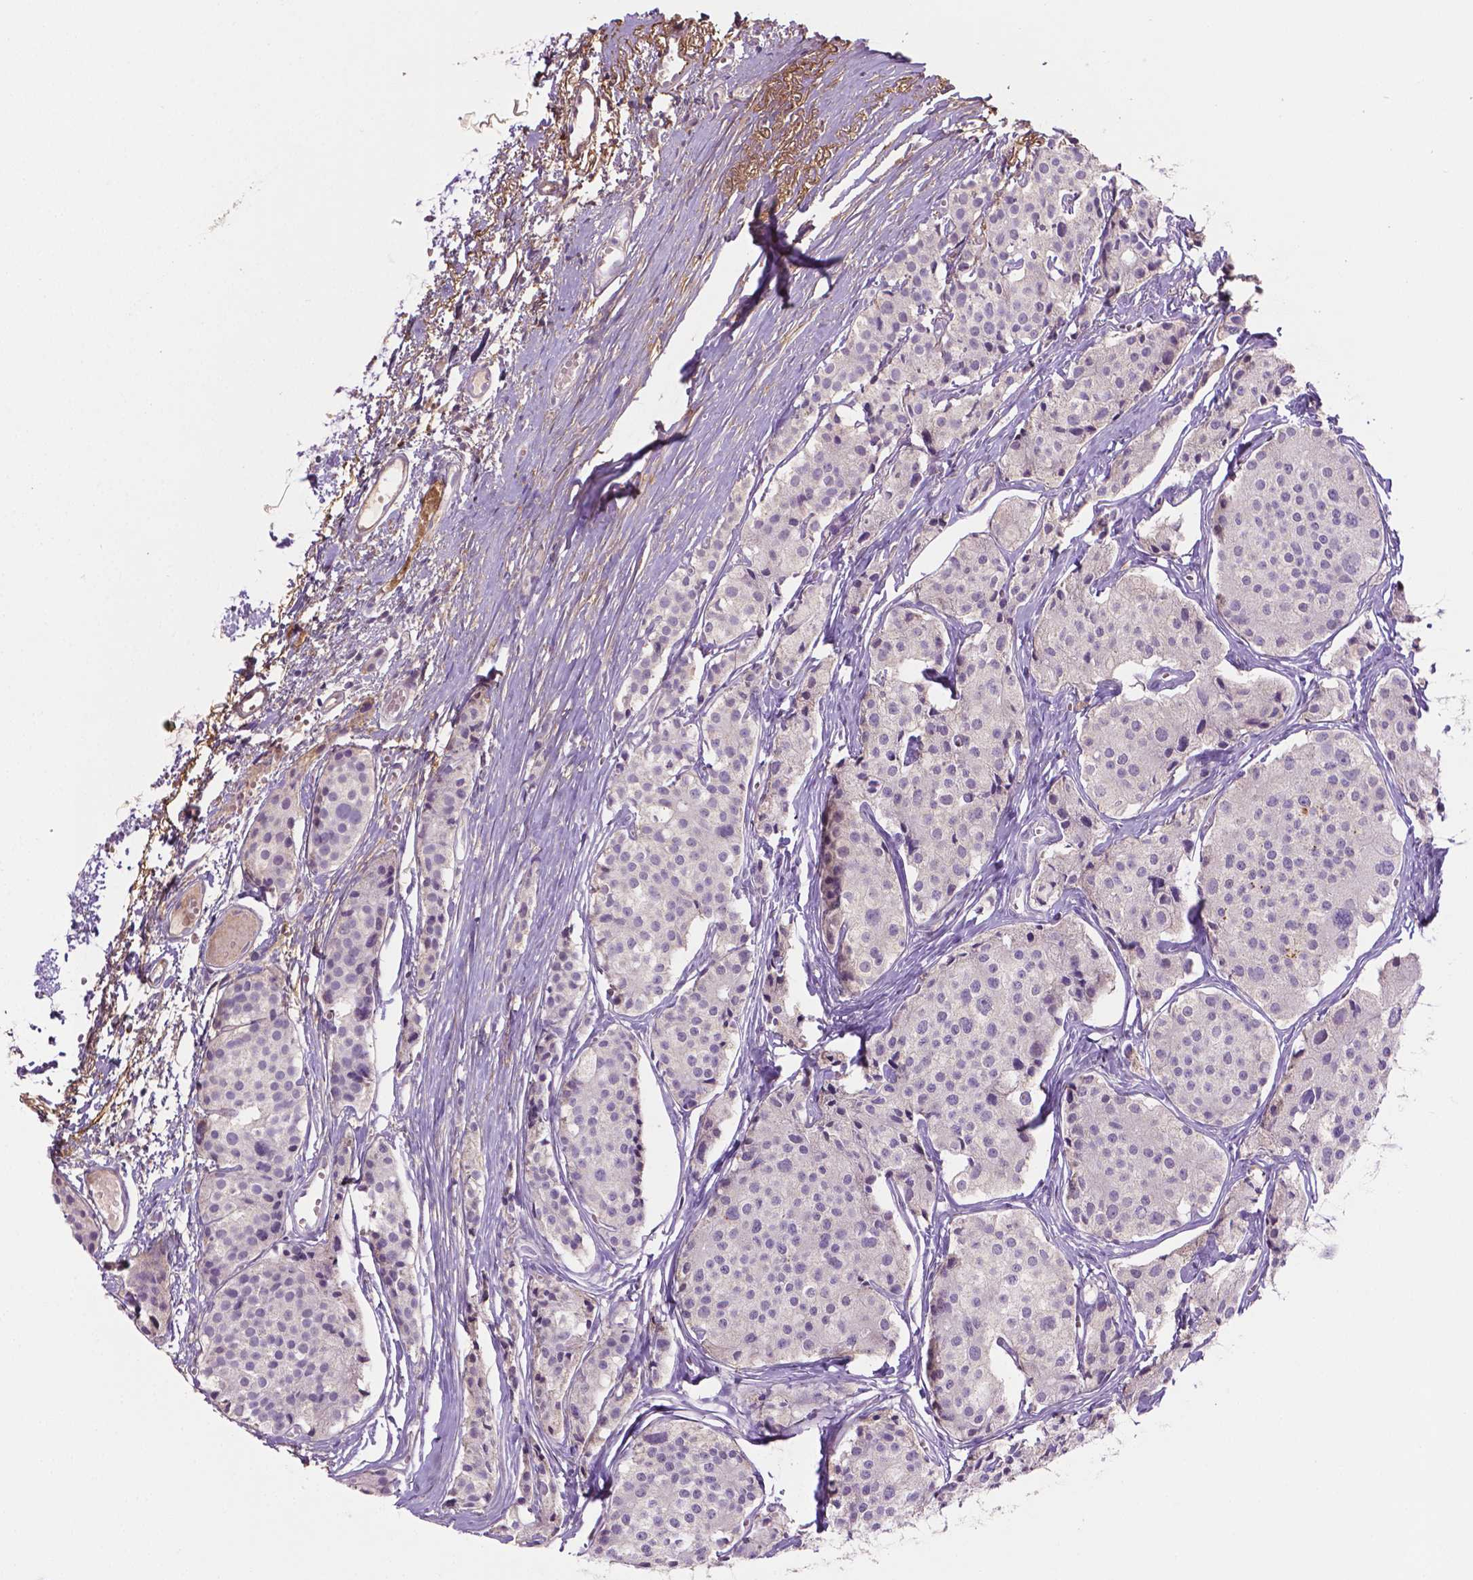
{"staining": {"intensity": "negative", "quantity": "none", "location": "none"}, "tissue": "carcinoid", "cell_type": "Tumor cells", "image_type": "cancer", "snomed": [{"axis": "morphology", "description": "Carcinoid, malignant, NOS"}, {"axis": "topography", "description": "Small intestine"}], "caption": "DAB (3,3'-diaminobenzidine) immunohistochemical staining of human malignant carcinoid demonstrates no significant staining in tumor cells.", "gene": "FBLN1", "patient": {"sex": "female", "age": 65}}